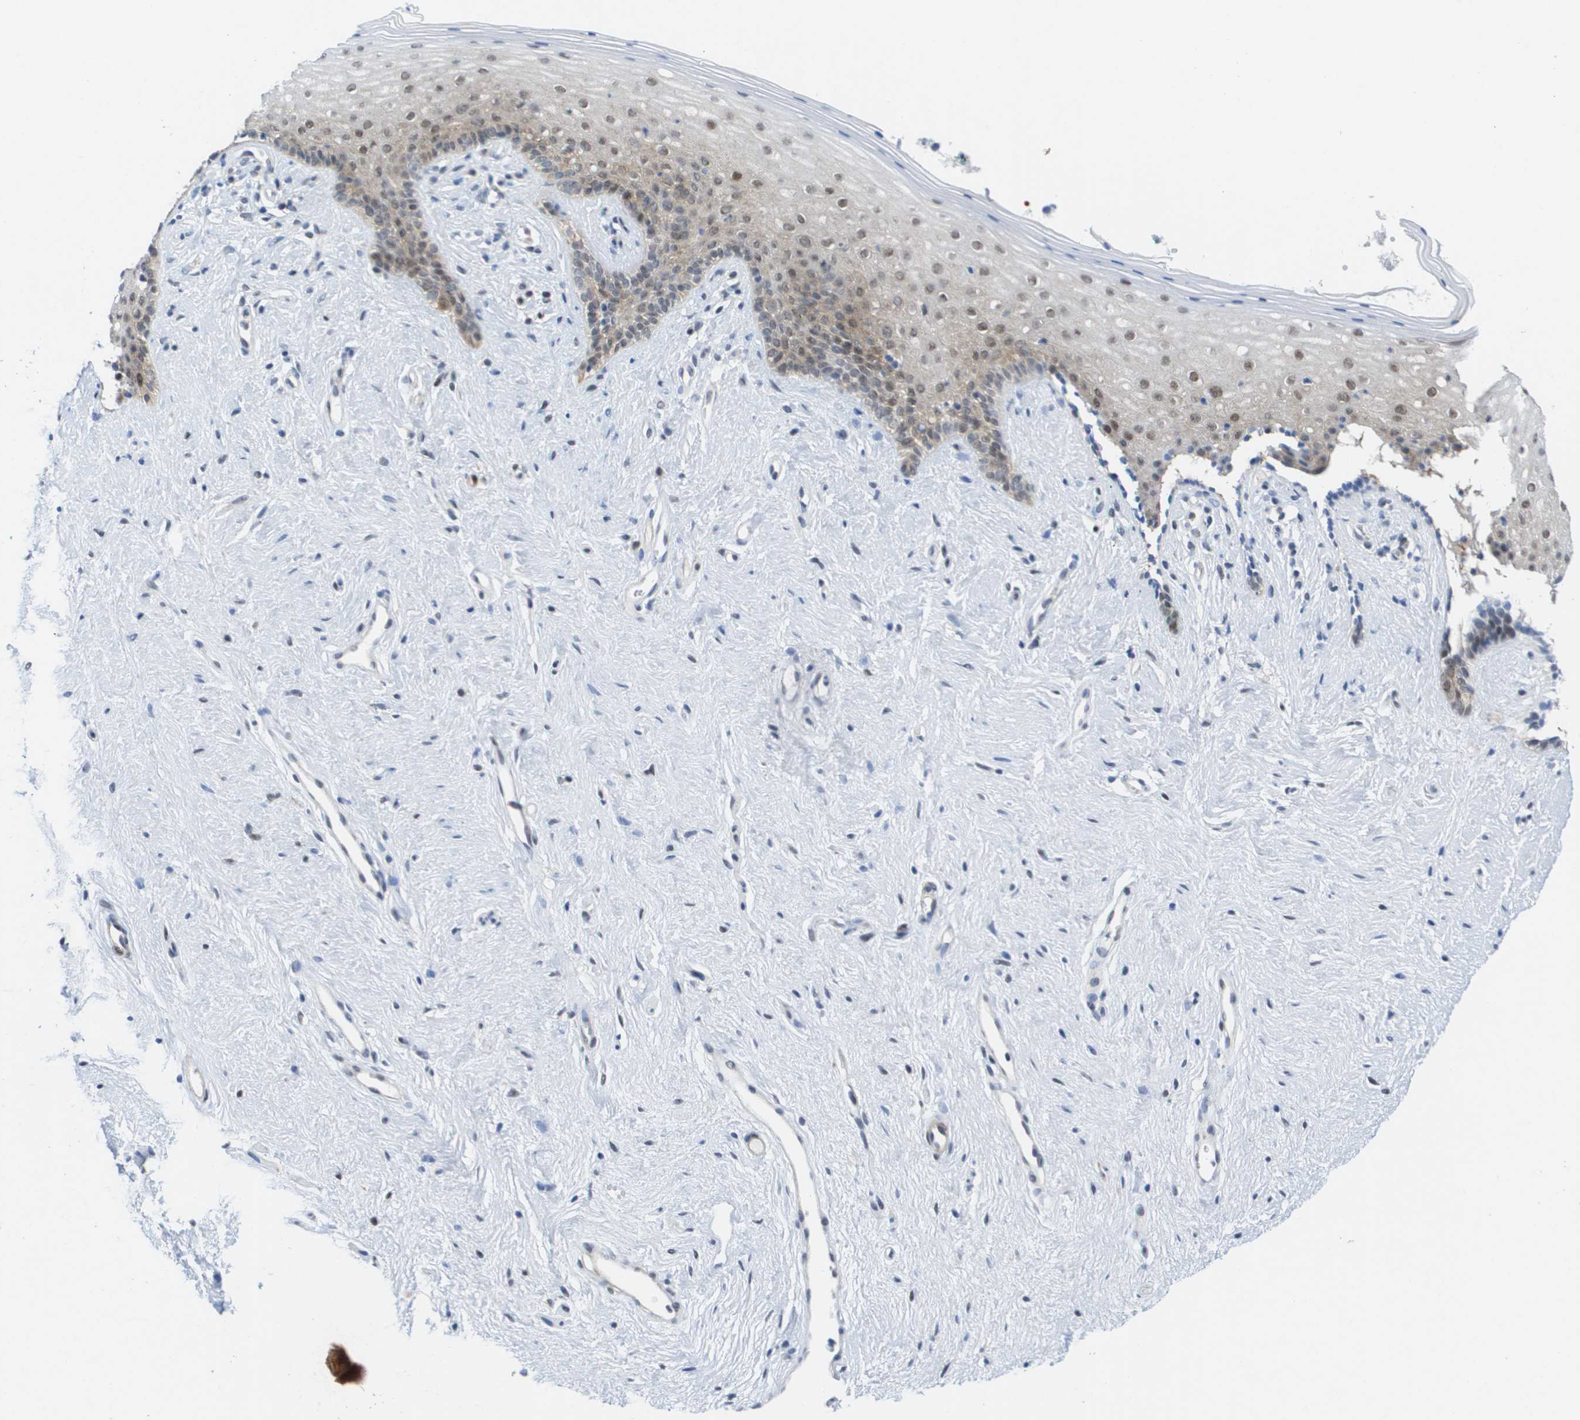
{"staining": {"intensity": "moderate", "quantity": ">75%", "location": "cytoplasmic/membranous,nuclear"}, "tissue": "vagina", "cell_type": "Squamous epithelial cells", "image_type": "normal", "snomed": [{"axis": "morphology", "description": "Normal tissue, NOS"}, {"axis": "topography", "description": "Vagina"}], "caption": "A brown stain shows moderate cytoplasmic/membranous,nuclear positivity of a protein in squamous epithelial cells of benign vagina. The staining was performed using DAB (3,3'-diaminobenzidine), with brown indicating positive protein expression. Nuclei are stained blue with hematoxylin.", "gene": "FKBP4", "patient": {"sex": "female", "age": 44}}